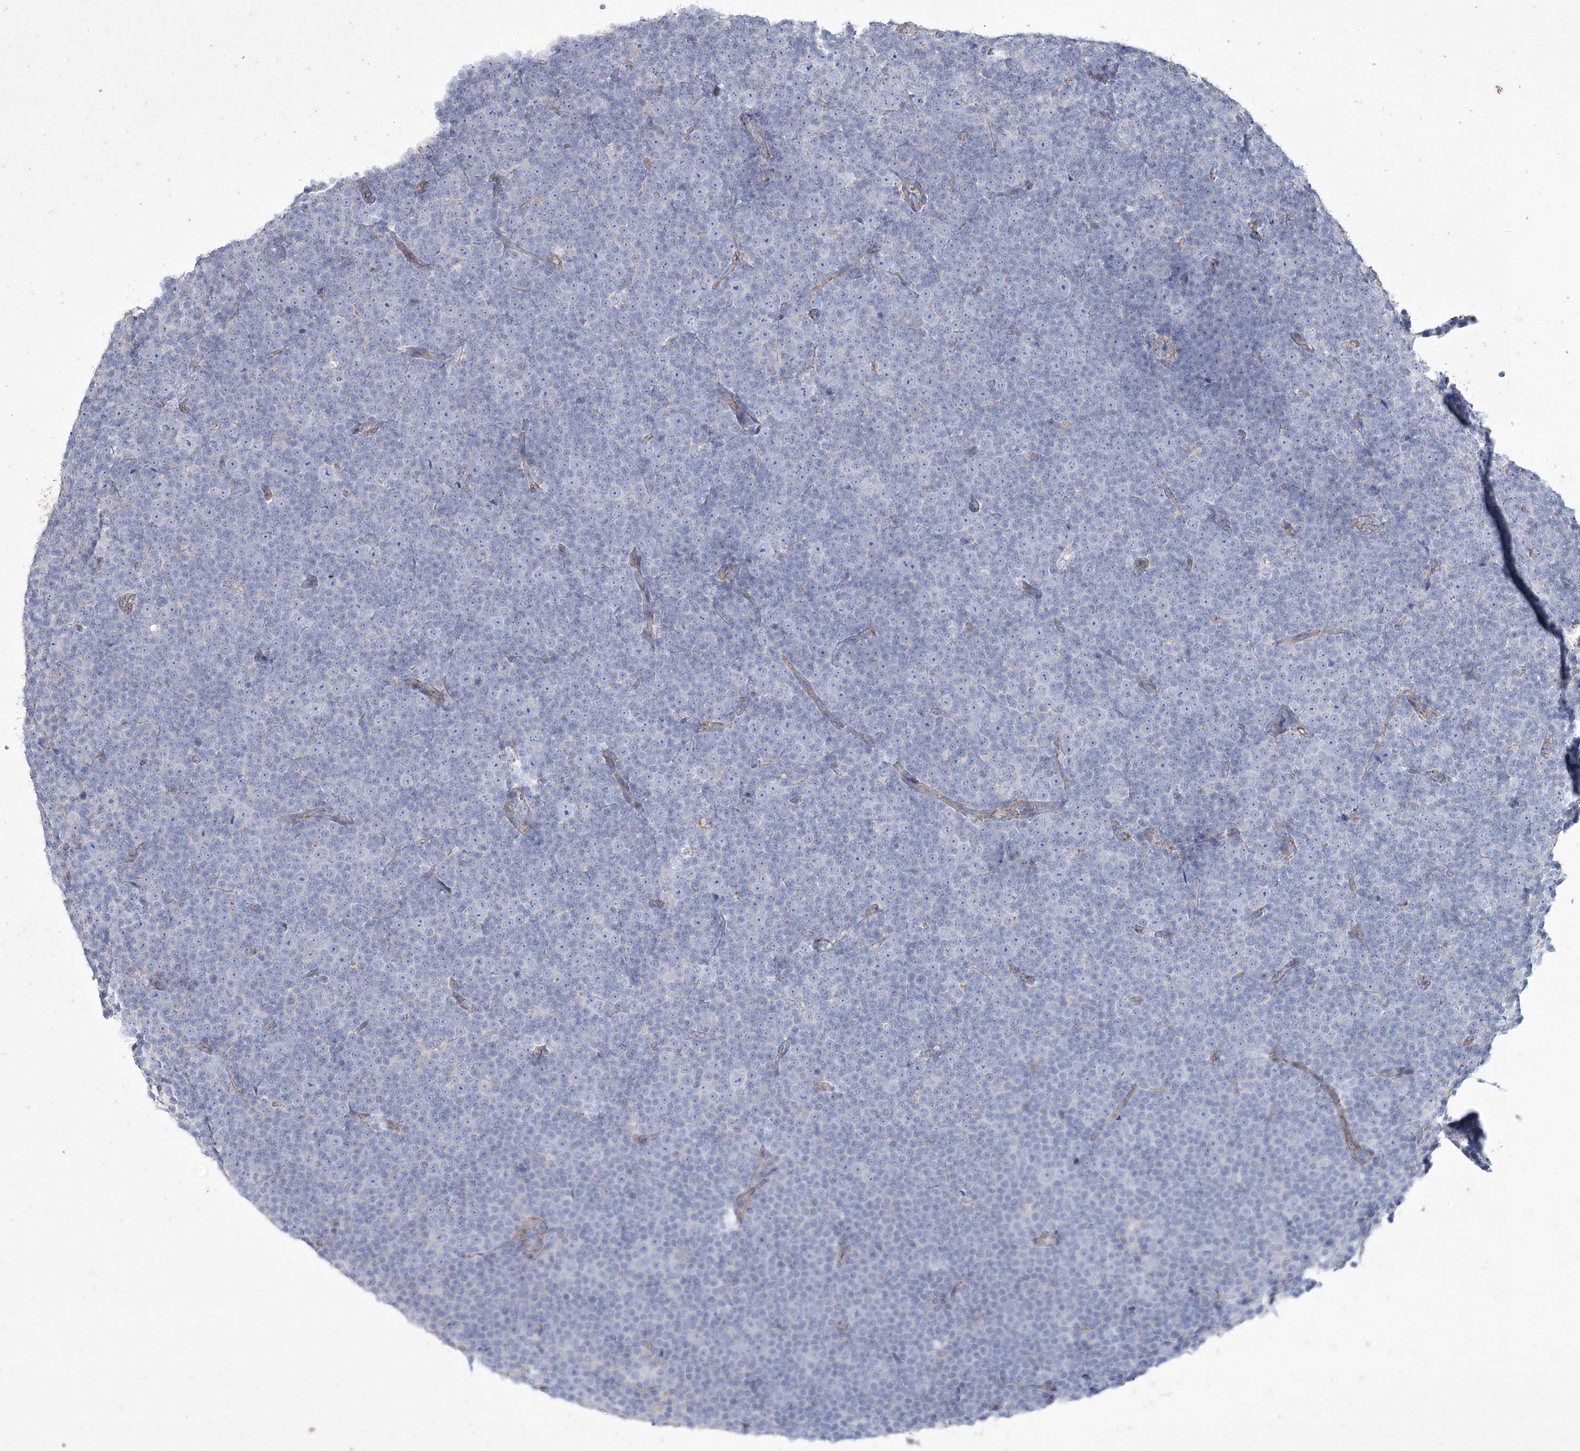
{"staining": {"intensity": "negative", "quantity": "none", "location": "none"}, "tissue": "lymphoma", "cell_type": "Tumor cells", "image_type": "cancer", "snomed": [{"axis": "morphology", "description": "Malignant lymphoma, non-Hodgkin's type, Low grade"}, {"axis": "topography", "description": "Lymph node"}], "caption": "DAB (3,3'-diaminobenzidine) immunohistochemical staining of human lymphoma demonstrates no significant staining in tumor cells. (IHC, brightfield microscopy, high magnification).", "gene": "LDLRAD3", "patient": {"sex": "female", "age": 67}}